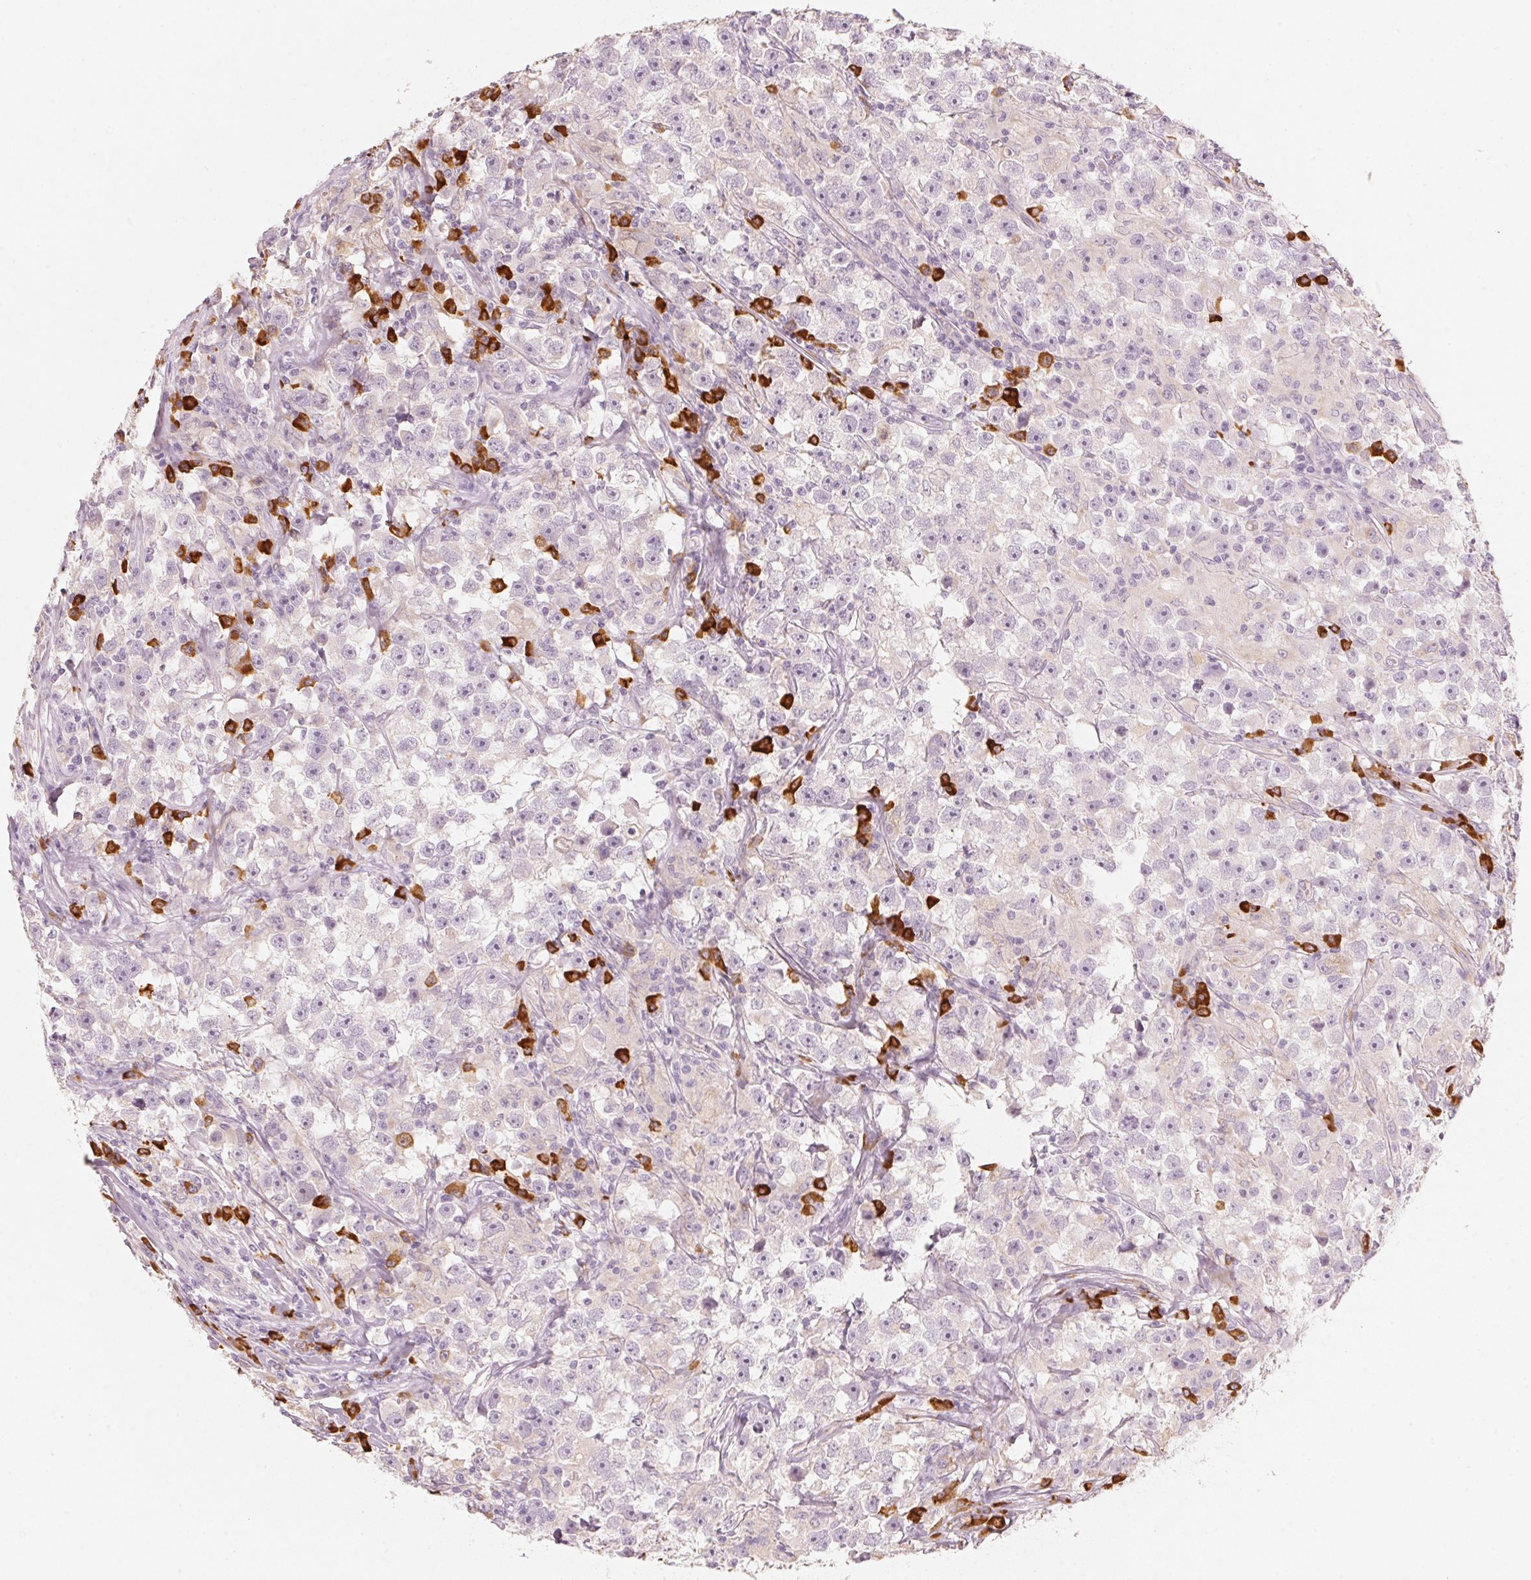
{"staining": {"intensity": "negative", "quantity": "none", "location": "none"}, "tissue": "testis cancer", "cell_type": "Tumor cells", "image_type": "cancer", "snomed": [{"axis": "morphology", "description": "Seminoma, NOS"}, {"axis": "topography", "description": "Testis"}], "caption": "There is no significant positivity in tumor cells of testis seminoma.", "gene": "RMDN2", "patient": {"sex": "male", "age": 33}}